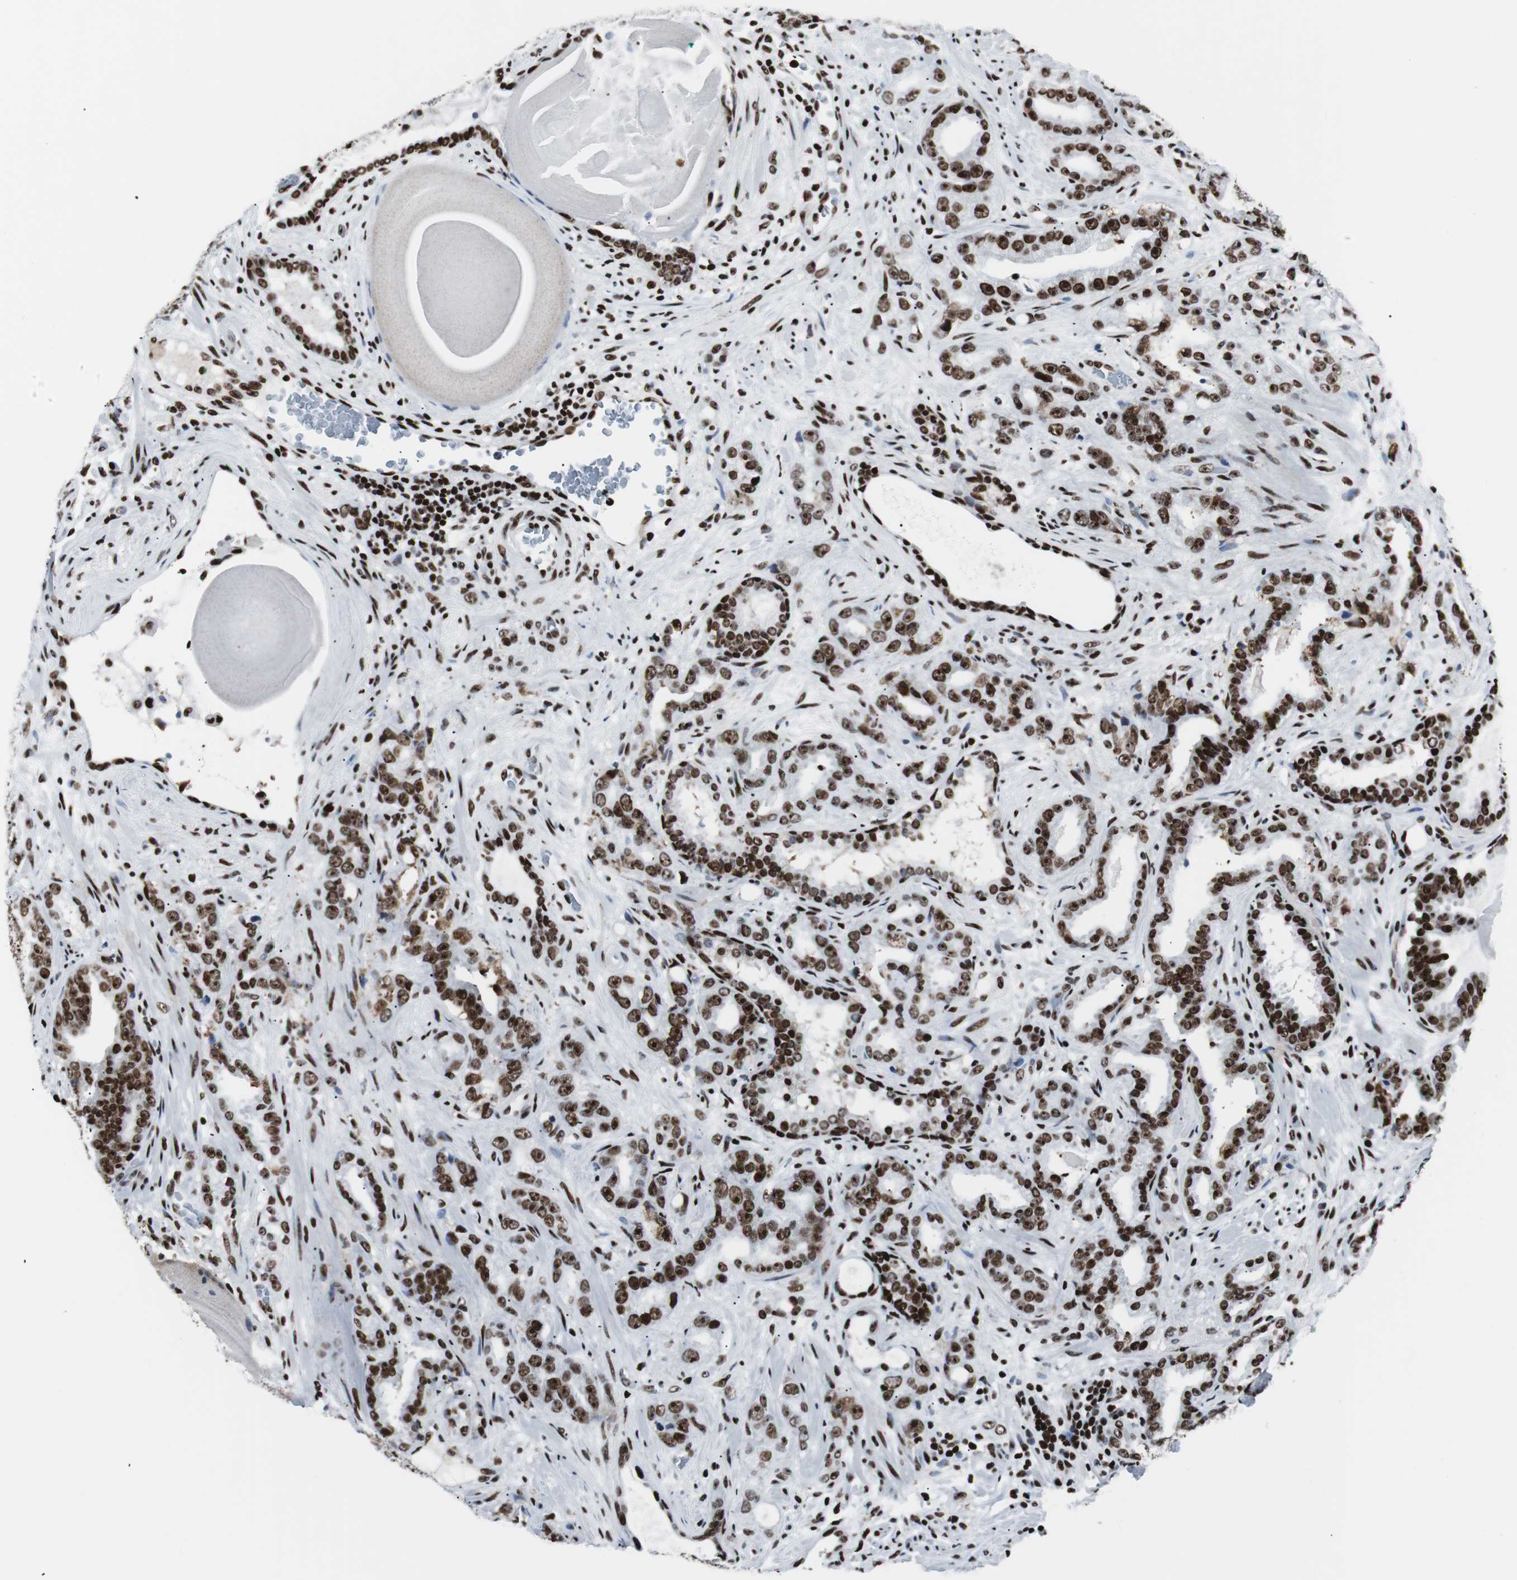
{"staining": {"intensity": "strong", "quantity": ">75%", "location": "nuclear"}, "tissue": "prostate cancer", "cell_type": "Tumor cells", "image_type": "cancer", "snomed": [{"axis": "morphology", "description": "Adenocarcinoma, Low grade"}, {"axis": "topography", "description": "Prostate"}], "caption": "A brown stain shows strong nuclear positivity of a protein in adenocarcinoma (low-grade) (prostate) tumor cells.", "gene": "NCL", "patient": {"sex": "male", "age": 63}}